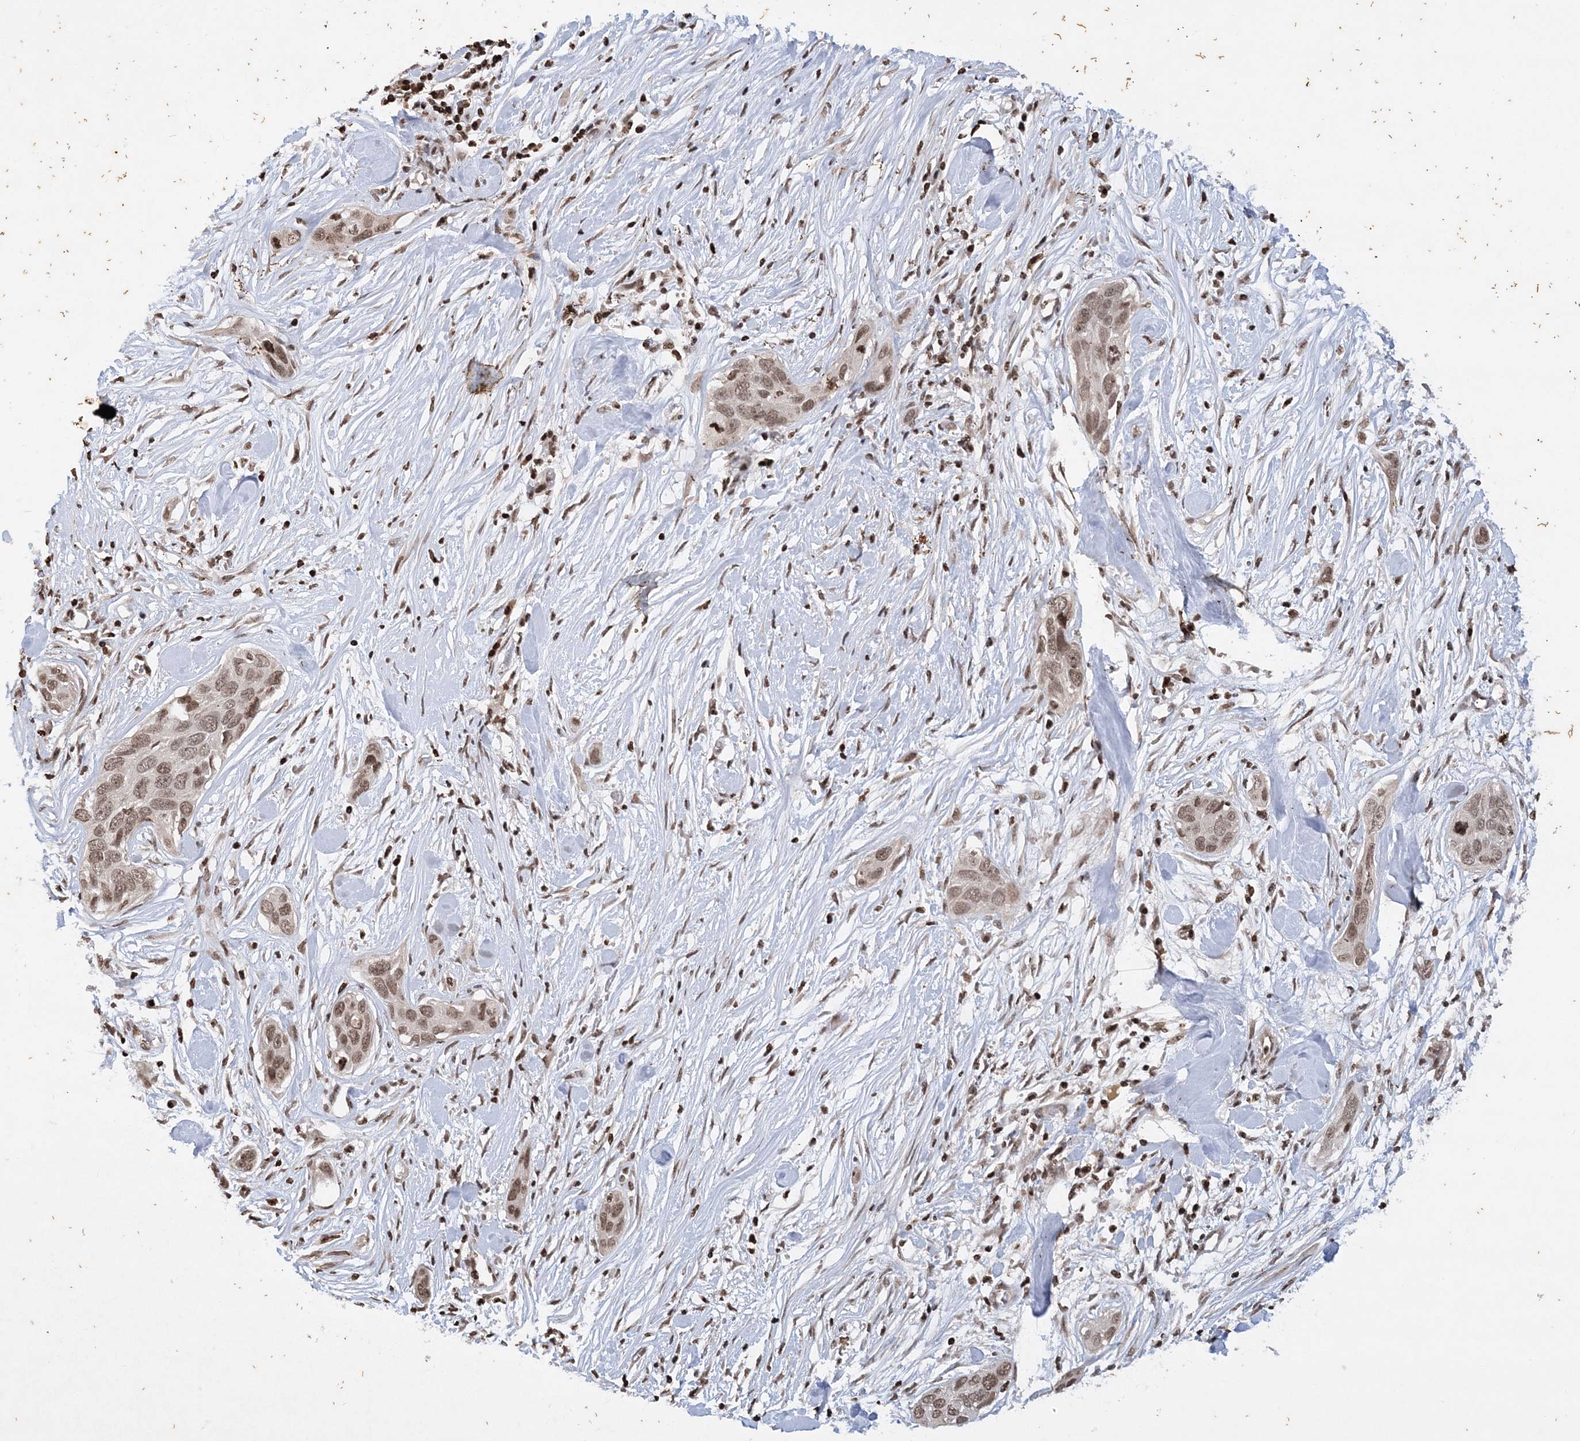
{"staining": {"intensity": "weak", "quantity": ">75%", "location": "nuclear"}, "tissue": "pancreatic cancer", "cell_type": "Tumor cells", "image_type": "cancer", "snomed": [{"axis": "morphology", "description": "Adenocarcinoma, NOS"}, {"axis": "topography", "description": "Pancreas"}], "caption": "Pancreatic cancer (adenocarcinoma) stained with DAB immunohistochemistry demonstrates low levels of weak nuclear positivity in approximately >75% of tumor cells.", "gene": "NEDD9", "patient": {"sex": "female", "age": 60}}